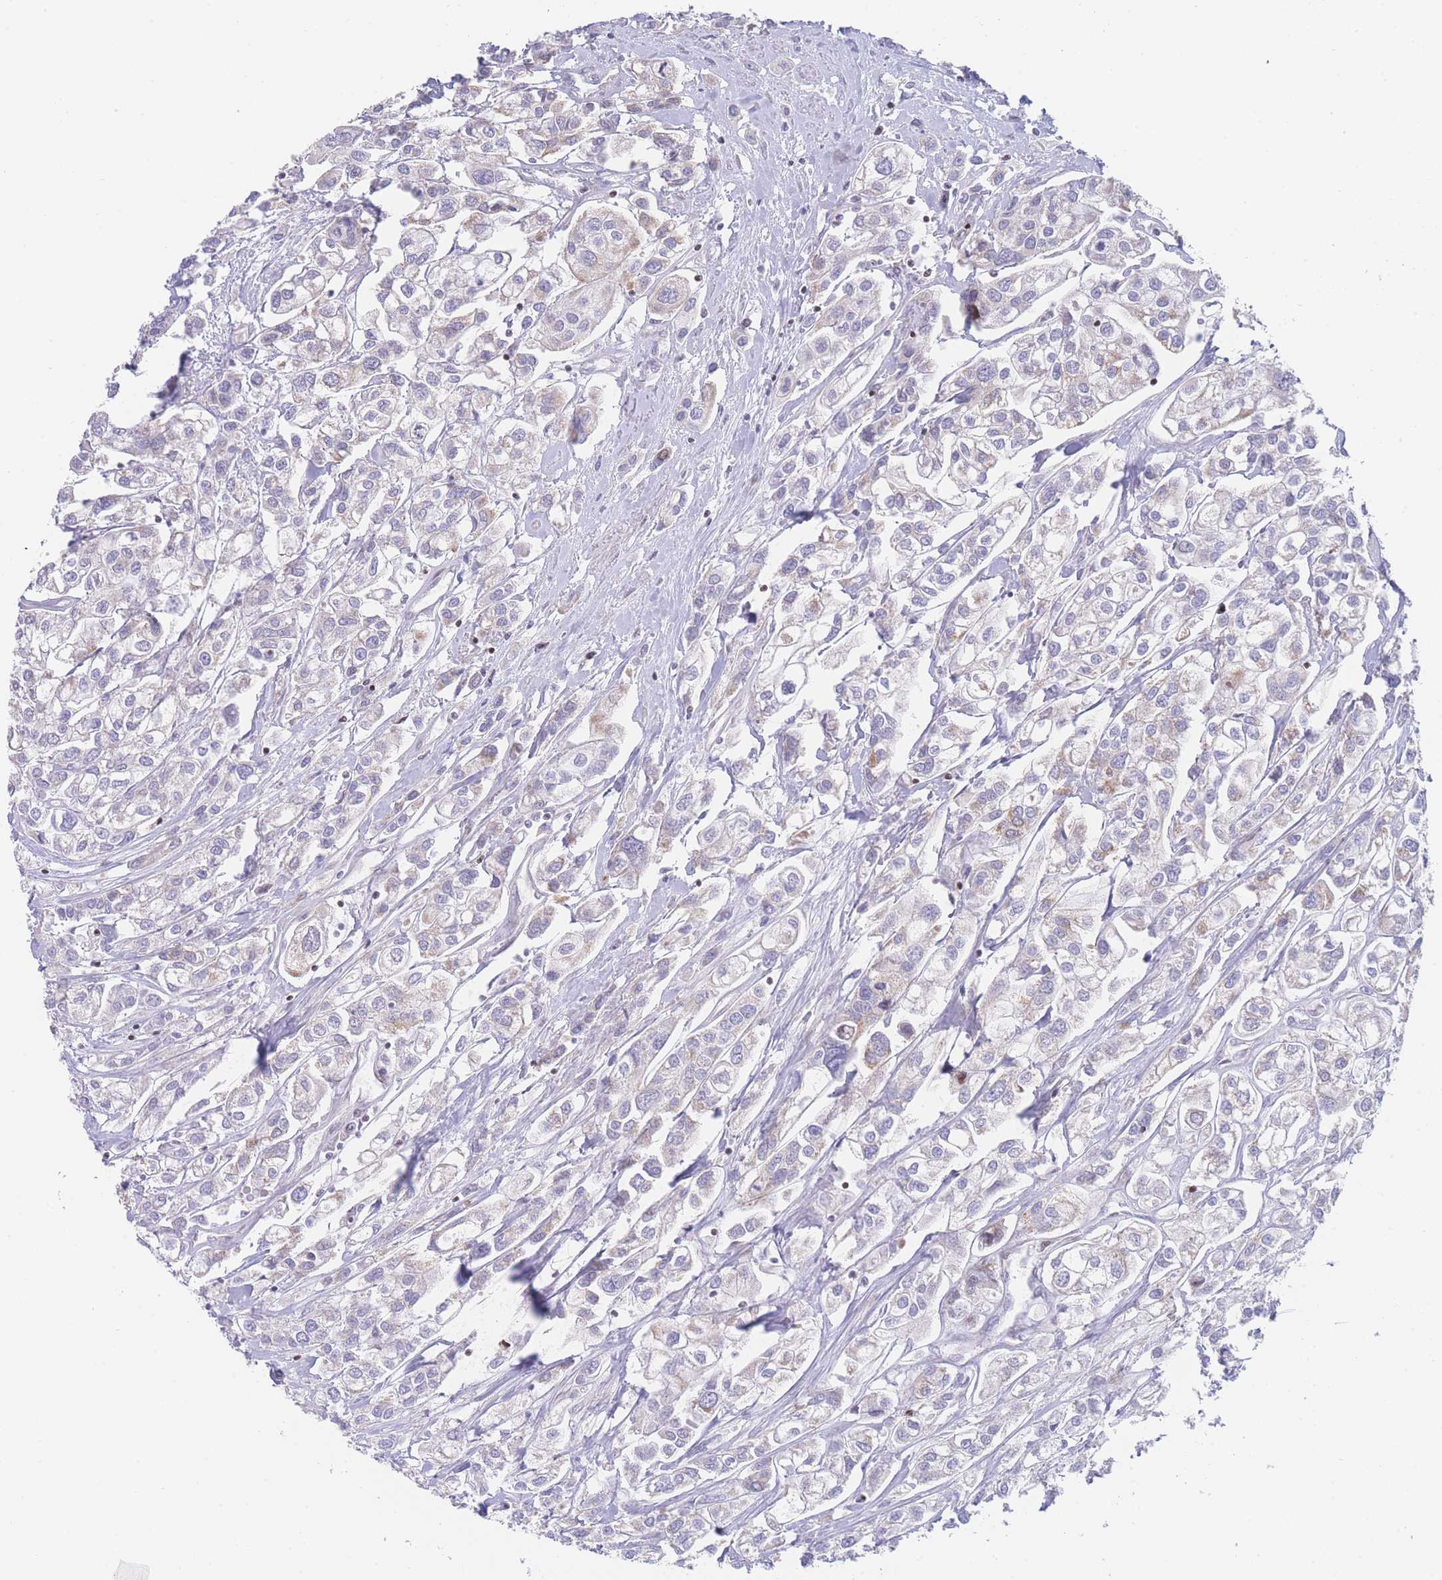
{"staining": {"intensity": "weak", "quantity": "<25%", "location": "cytoplasmic/membranous"}, "tissue": "urothelial cancer", "cell_type": "Tumor cells", "image_type": "cancer", "snomed": [{"axis": "morphology", "description": "Urothelial carcinoma, High grade"}, {"axis": "topography", "description": "Urinary bladder"}], "caption": "An immunohistochemistry micrograph of urothelial cancer is shown. There is no staining in tumor cells of urothelial cancer. (Brightfield microscopy of DAB immunohistochemistry at high magnification).", "gene": "GPAM", "patient": {"sex": "male", "age": 67}}